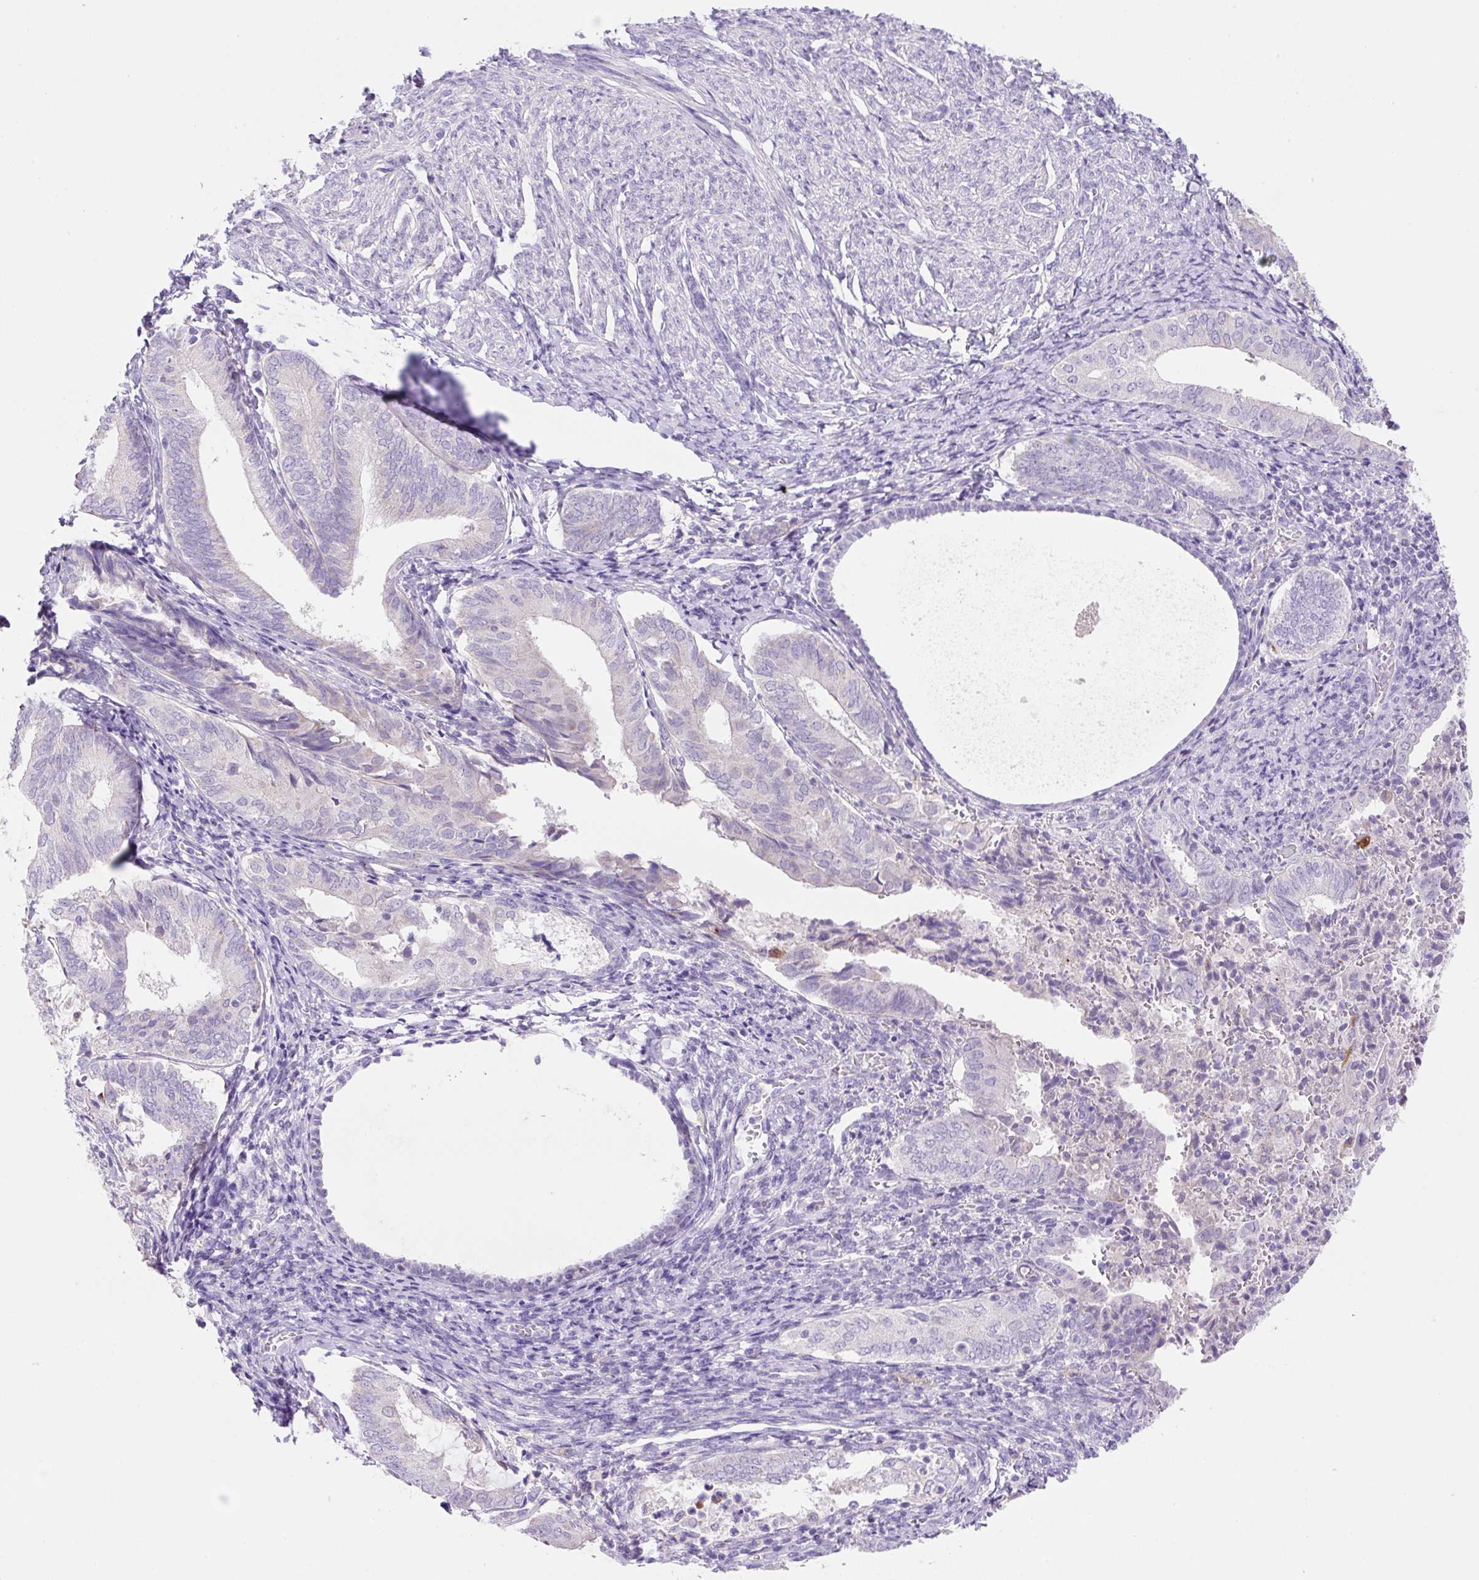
{"staining": {"intensity": "negative", "quantity": "none", "location": "none"}, "tissue": "endometrial cancer", "cell_type": "Tumor cells", "image_type": "cancer", "snomed": [{"axis": "morphology", "description": "Adenocarcinoma, NOS"}, {"axis": "topography", "description": "Endometrium"}], "caption": "Endometrial adenocarcinoma was stained to show a protein in brown. There is no significant expression in tumor cells.", "gene": "NDST3", "patient": {"sex": "female", "age": 87}}